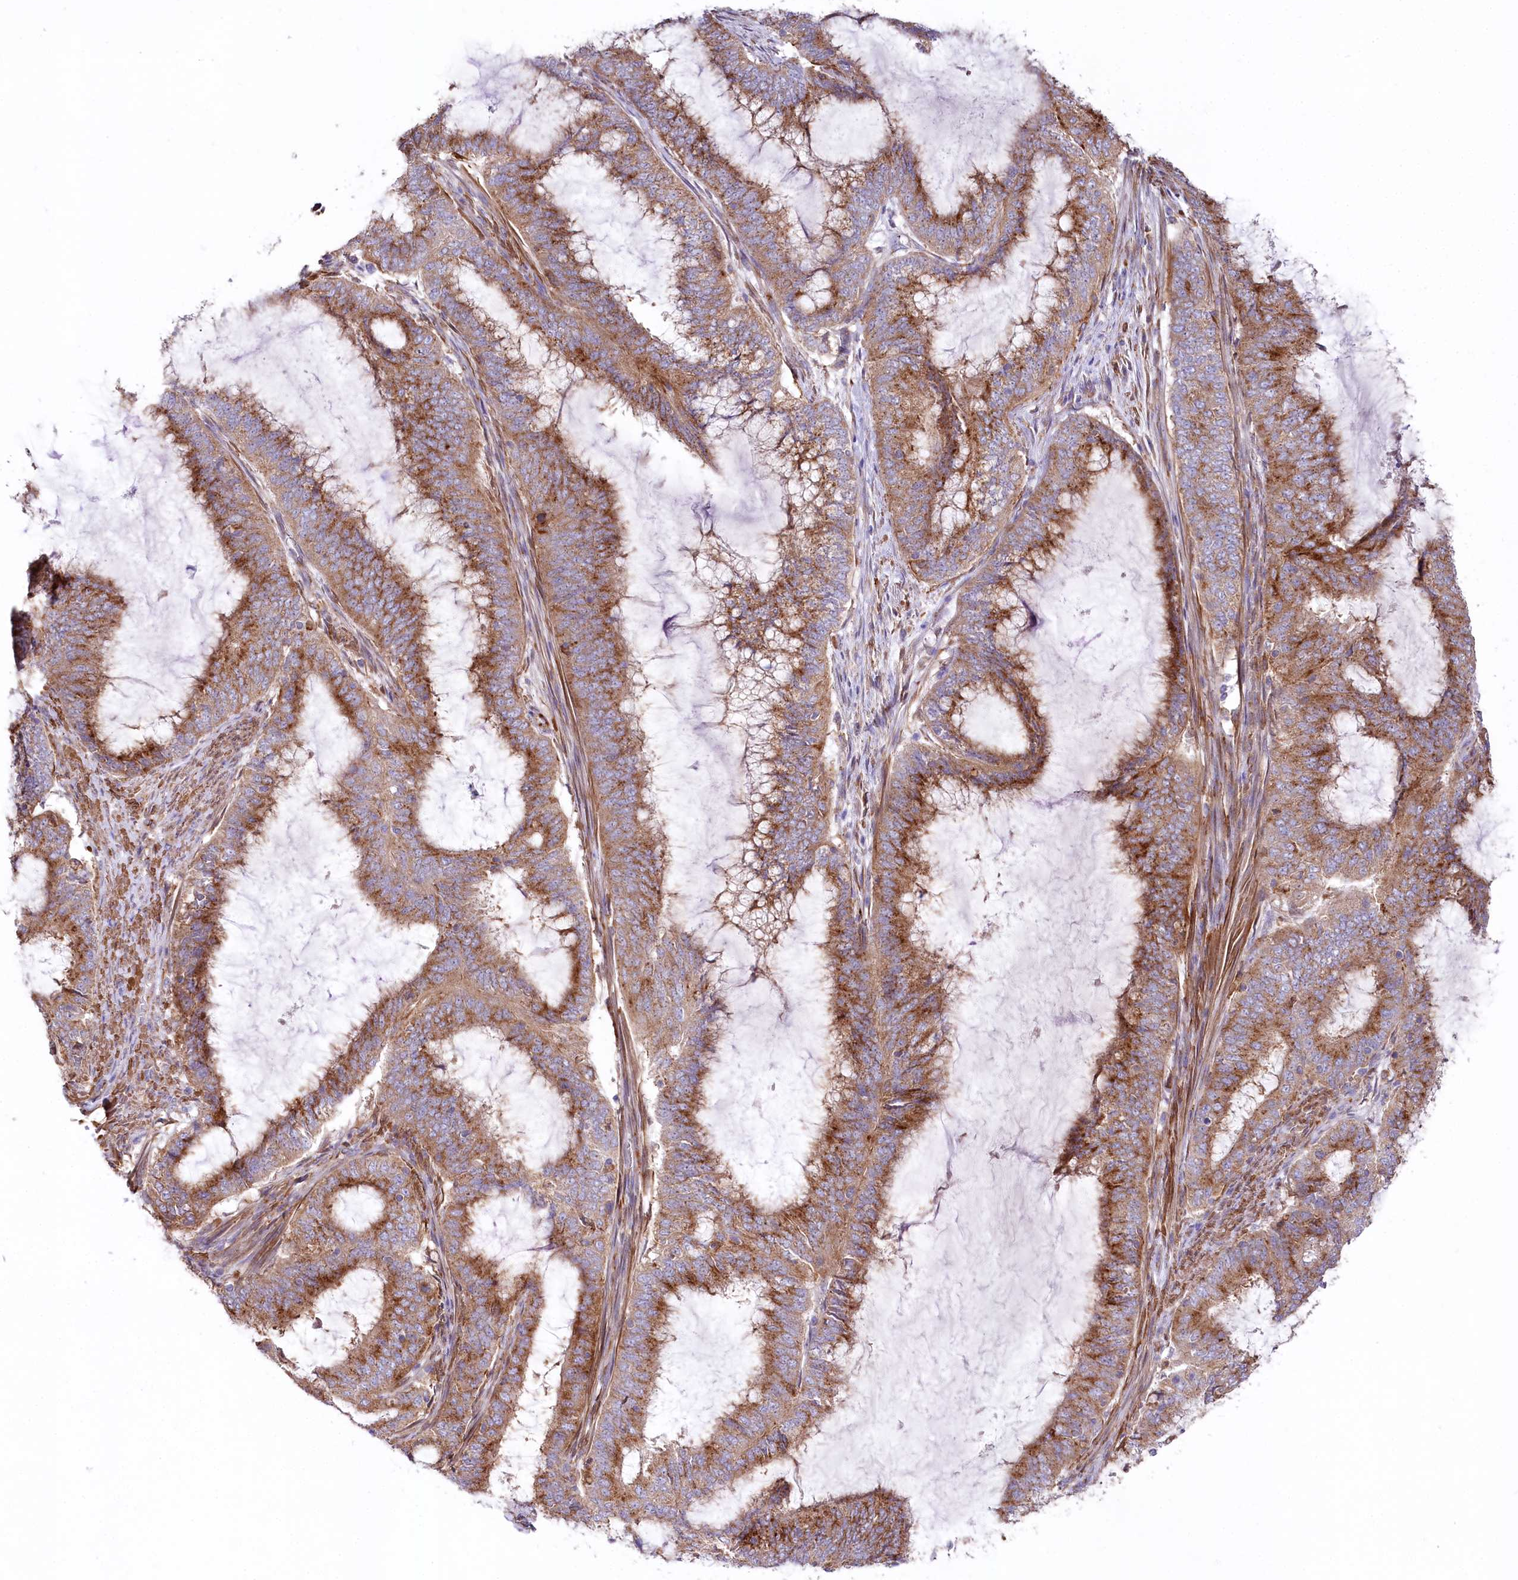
{"staining": {"intensity": "moderate", "quantity": ">75%", "location": "cytoplasmic/membranous"}, "tissue": "endometrial cancer", "cell_type": "Tumor cells", "image_type": "cancer", "snomed": [{"axis": "morphology", "description": "Adenocarcinoma, NOS"}, {"axis": "topography", "description": "Endometrium"}], "caption": "This micrograph reveals adenocarcinoma (endometrial) stained with immunohistochemistry to label a protein in brown. The cytoplasmic/membranous of tumor cells show moderate positivity for the protein. Nuclei are counter-stained blue.", "gene": "STX6", "patient": {"sex": "female", "age": 51}}